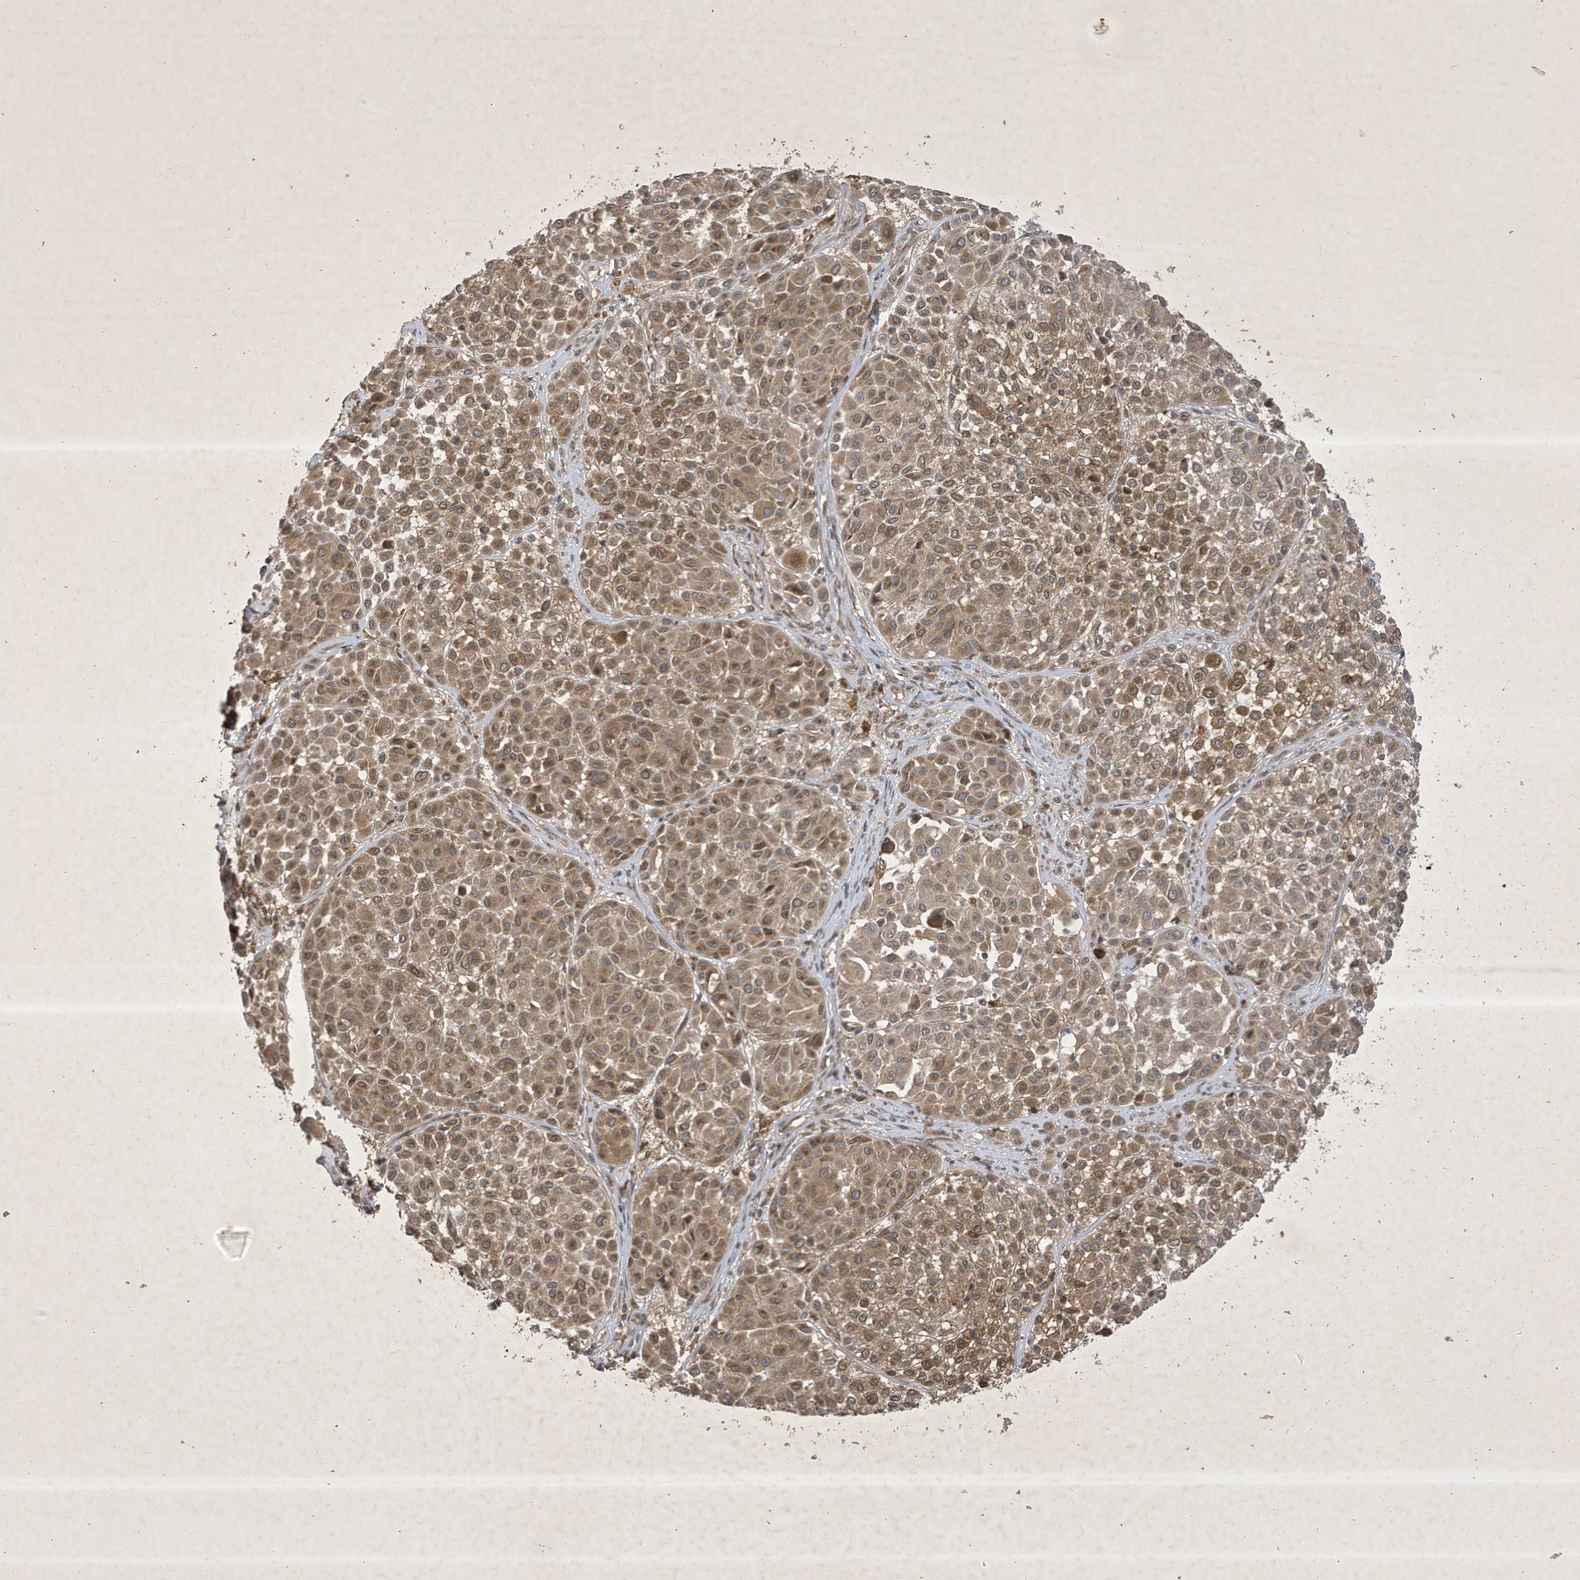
{"staining": {"intensity": "moderate", "quantity": ">75%", "location": "cytoplasmic/membranous"}, "tissue": "melanoma", "cell_type": "Tumor cells", "image_type": "cancer", "snomed": [{"axis": "morphology", "description": "Malignant melanoma, Metastatic site"}, {"axis": "topography", "description": "Soft tissue"}], "caption": "Immunohistochemistry (IHC) (DAB (3,3'-diaminobenzidine)) staining of melanoma shows moderate cytoplasmic/membranous protein staining in approximately >75% of tumor cells. (brown staining indicates protein expression, while blue staining denotes nuclei).", "gene": "STX10", "patient": {"sex": "male", "age": 41}}